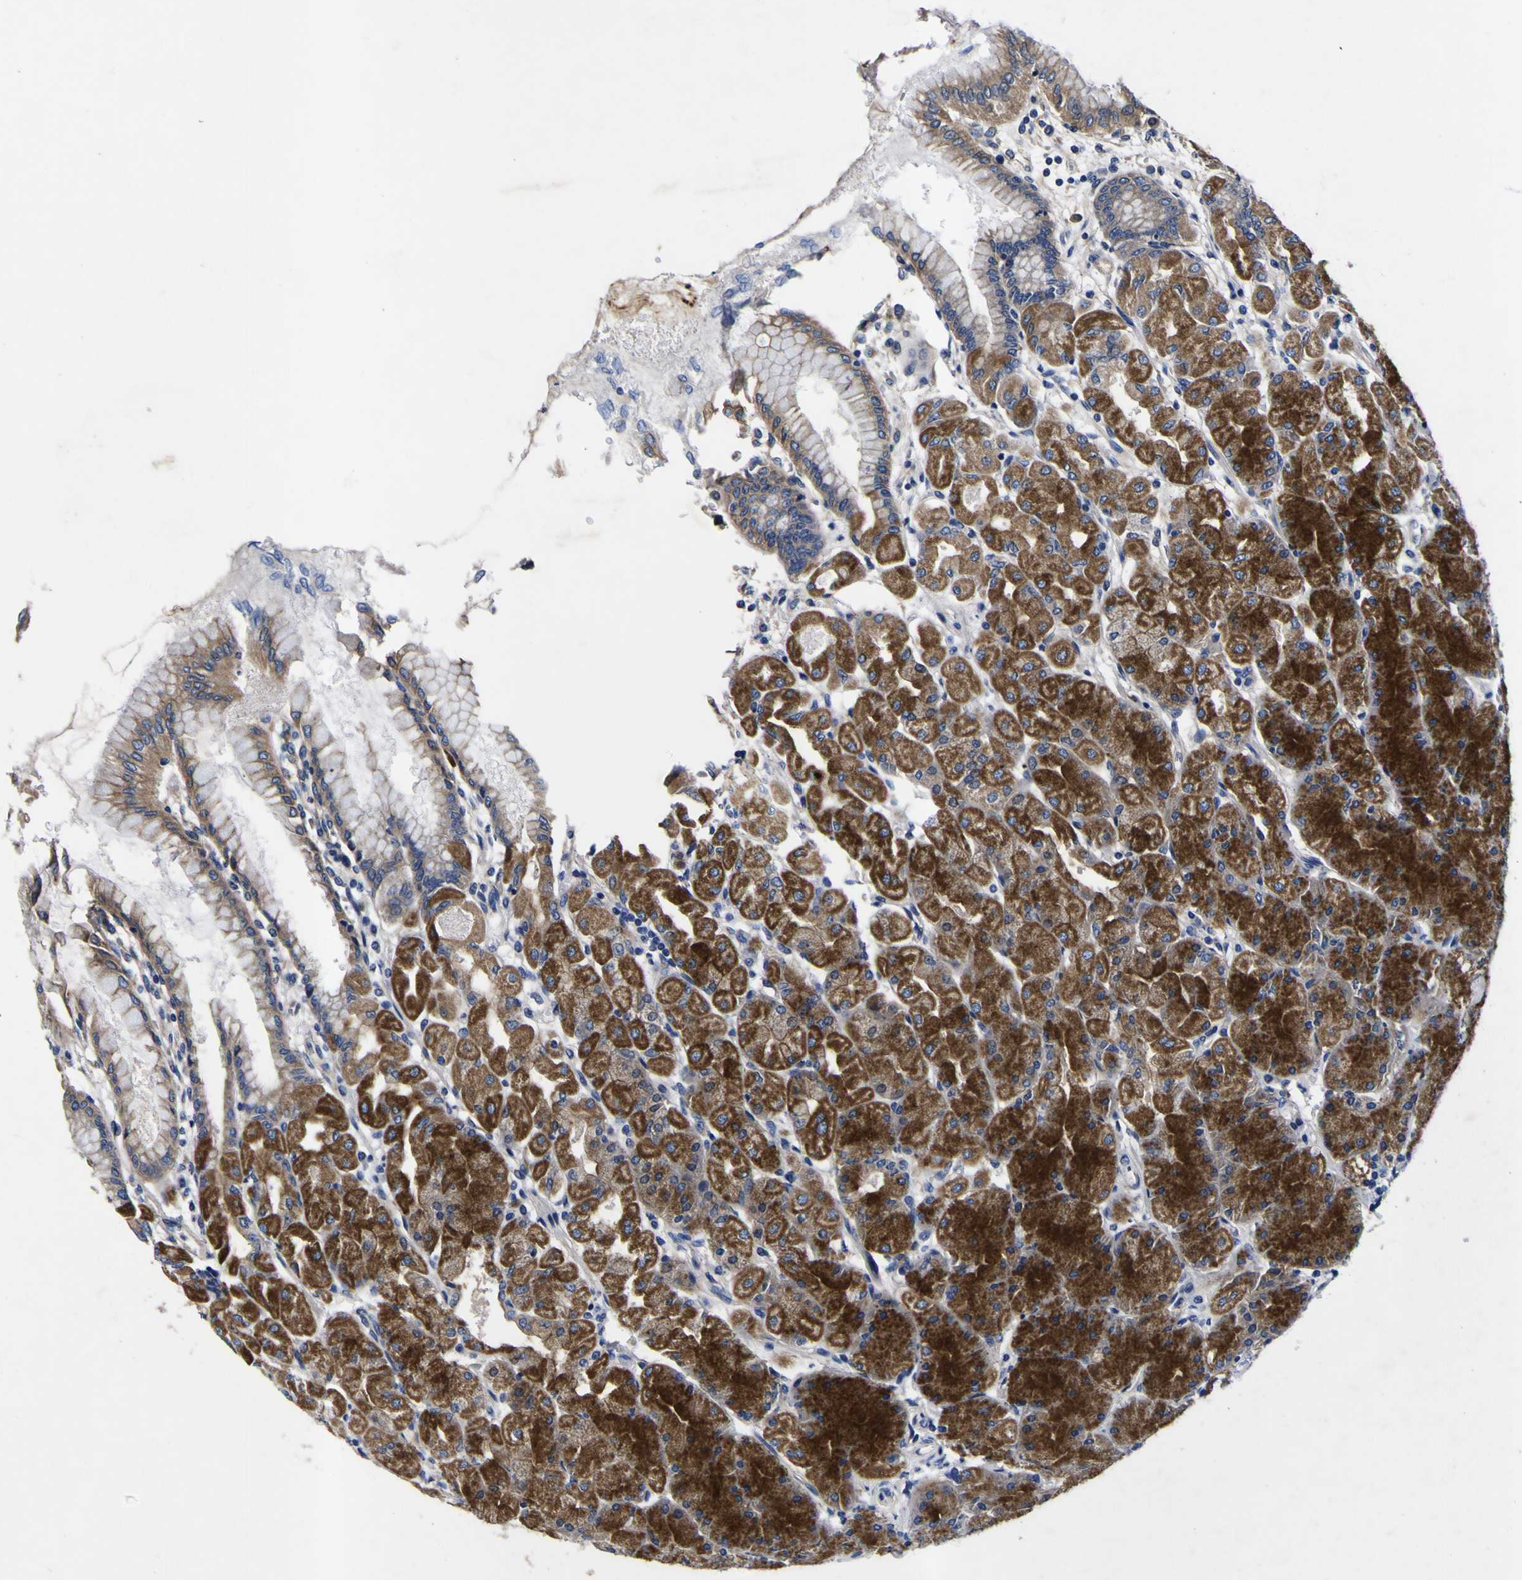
{"staining": {"intensity": "strong", "quantity": ">75%", "location": "cytoplasmic/membranous"}, "tissue": "stomach", "cell_type": "Glandular cells", "image_type": "normal", "snomed": [{"axis": "morphology", "description": "Normal tissue, NOS"}, {"axis": "topography", "description": "Stomach, upper"}], "caption": "DAB (3,3'-diaminobenzidine) immunohistochemical staining of normal stomach reveals strong cytoplasmic/membranous protein staining in about >75% of glandular cells.", "gene": "VASN", "patient": {"sex": "female", "age": 56}}